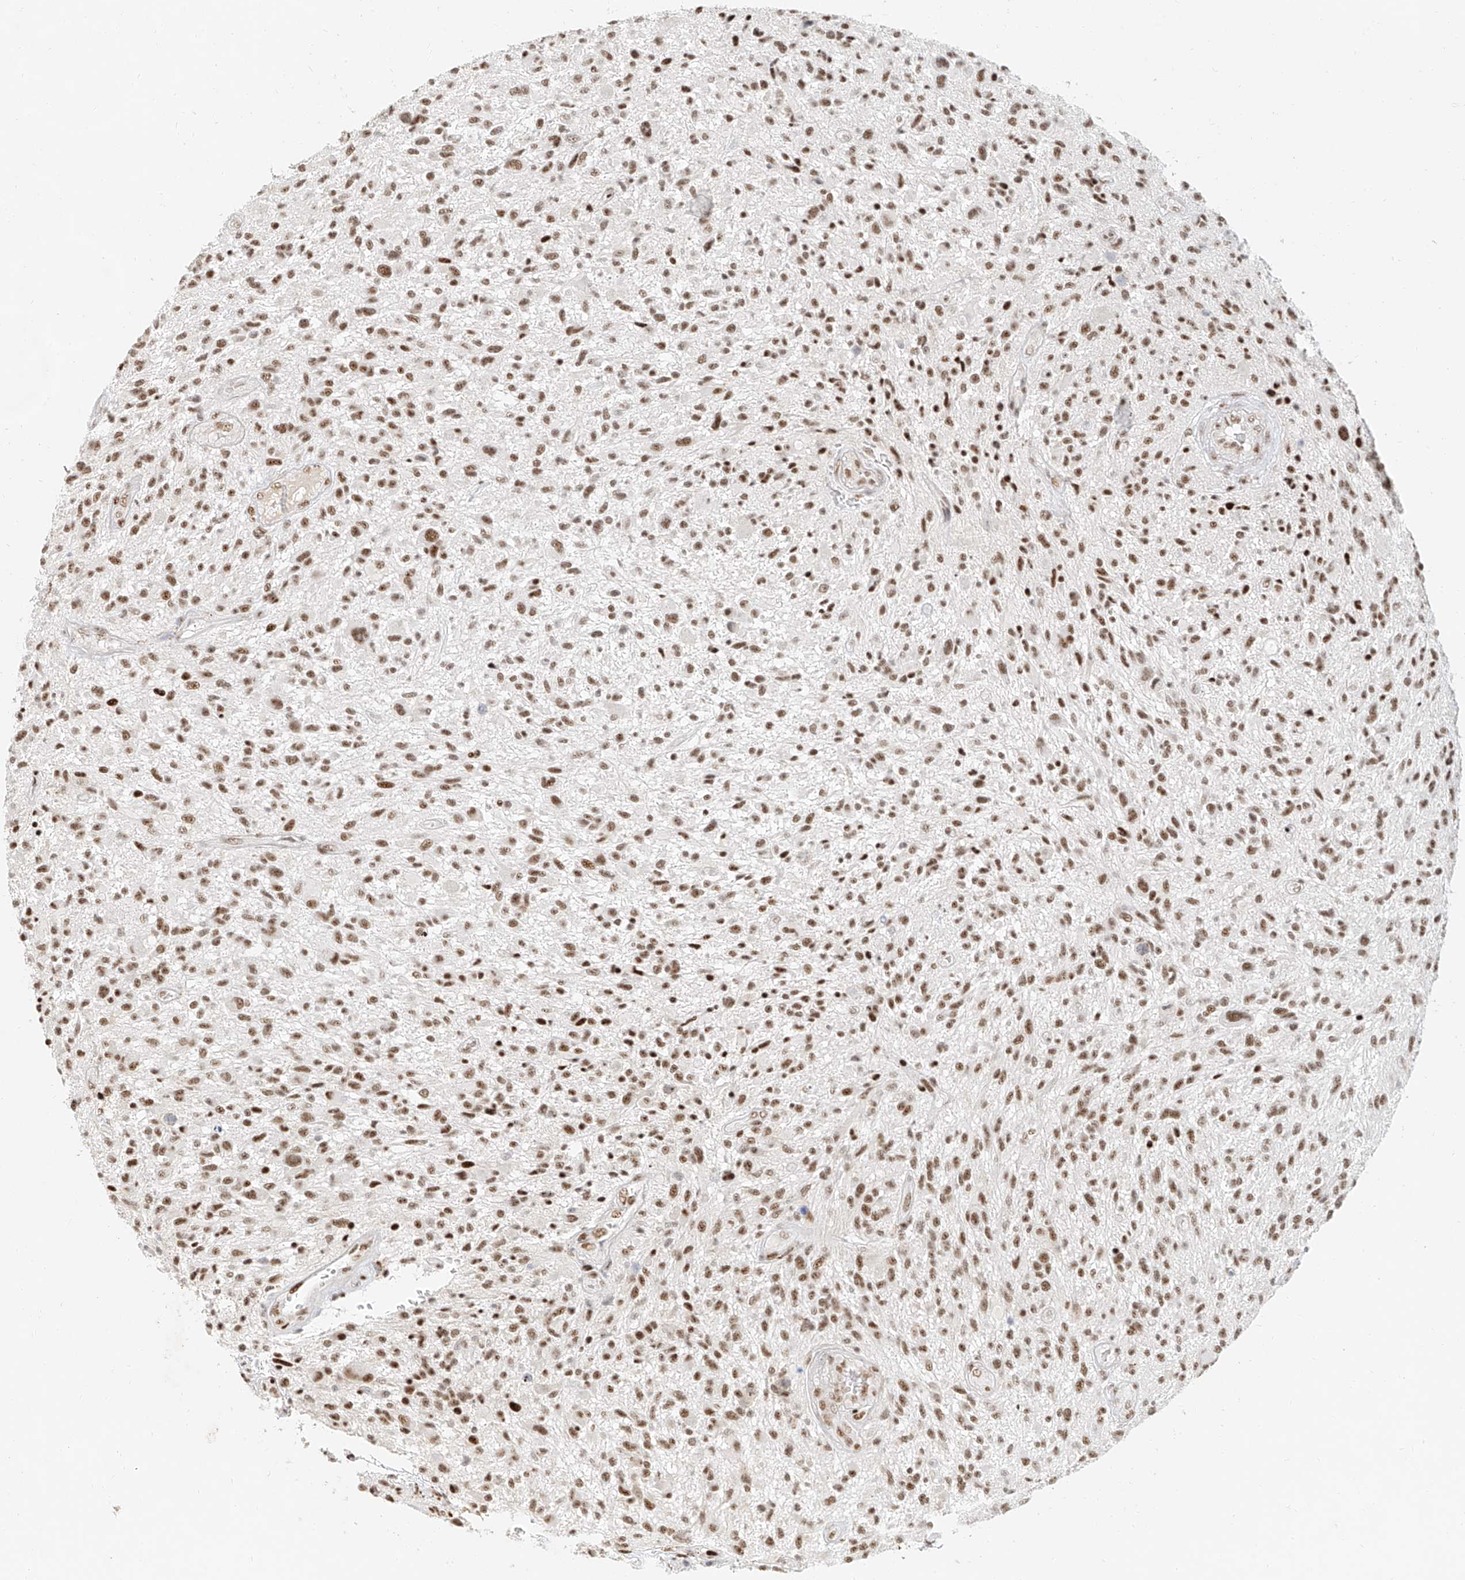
{"staining": {"intensity": "moderate", "quantity": ">75%", "location": "nuclear"}, "tissue": "glioma", "cell_type": "Tumor cells", "image_type": "cancer", "snomed": [{"axis": "morphology", "description": "Glioma, malignant, High grade"}, {"axis": "topography", "description": "Brain"}], "caption": "Tumor cells display medium levels of moderate nuclear expression in approximately >75% of cells in malignant high-grade glioma.", "gene": "CXorf58", "patient": {"sex": "male", "age": 47}}